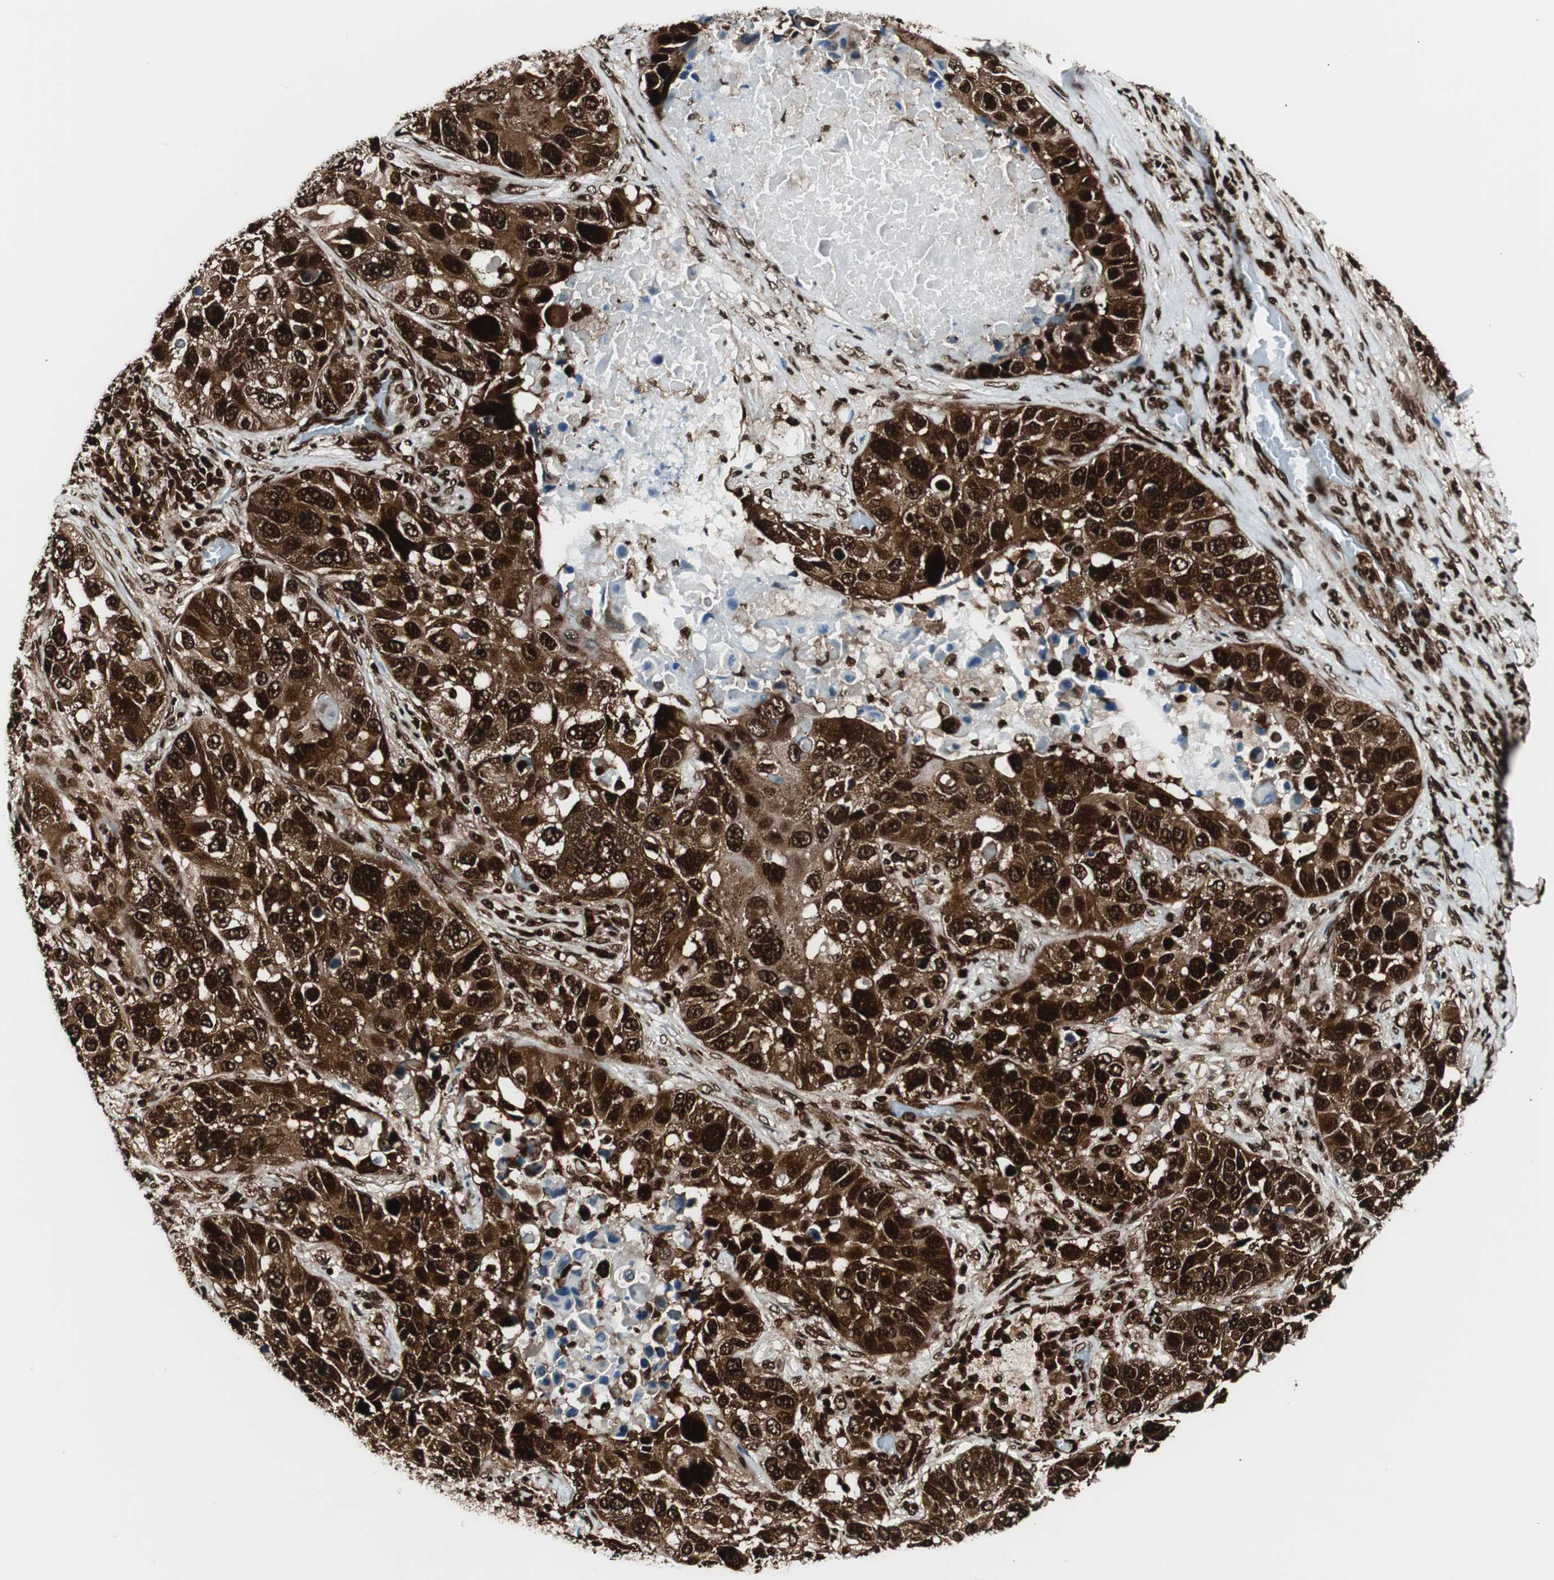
{"staining": {"intensity": "strong", "quantity": ">75%", "location": "cytoplasmic/membranous,nuclear"}, "tissue": "lung cancer", "cell_type": "Tumor cells", "image_type": "cancer", "snomed": [{"axis": "morphology", "description": "Squamous cell carcinoma, NOS"}, {"axis": "topography", "description": "Lung"}], "caption": "Strong cytoplasmic/membranous and nuclear expression for a protein is present in approximately >75% of tumor cells of squamous cell carcinoma (lung) using immunohistochemistry.", "gene": "EWSR1", "patient": {"sex": "male", "age": 57}}